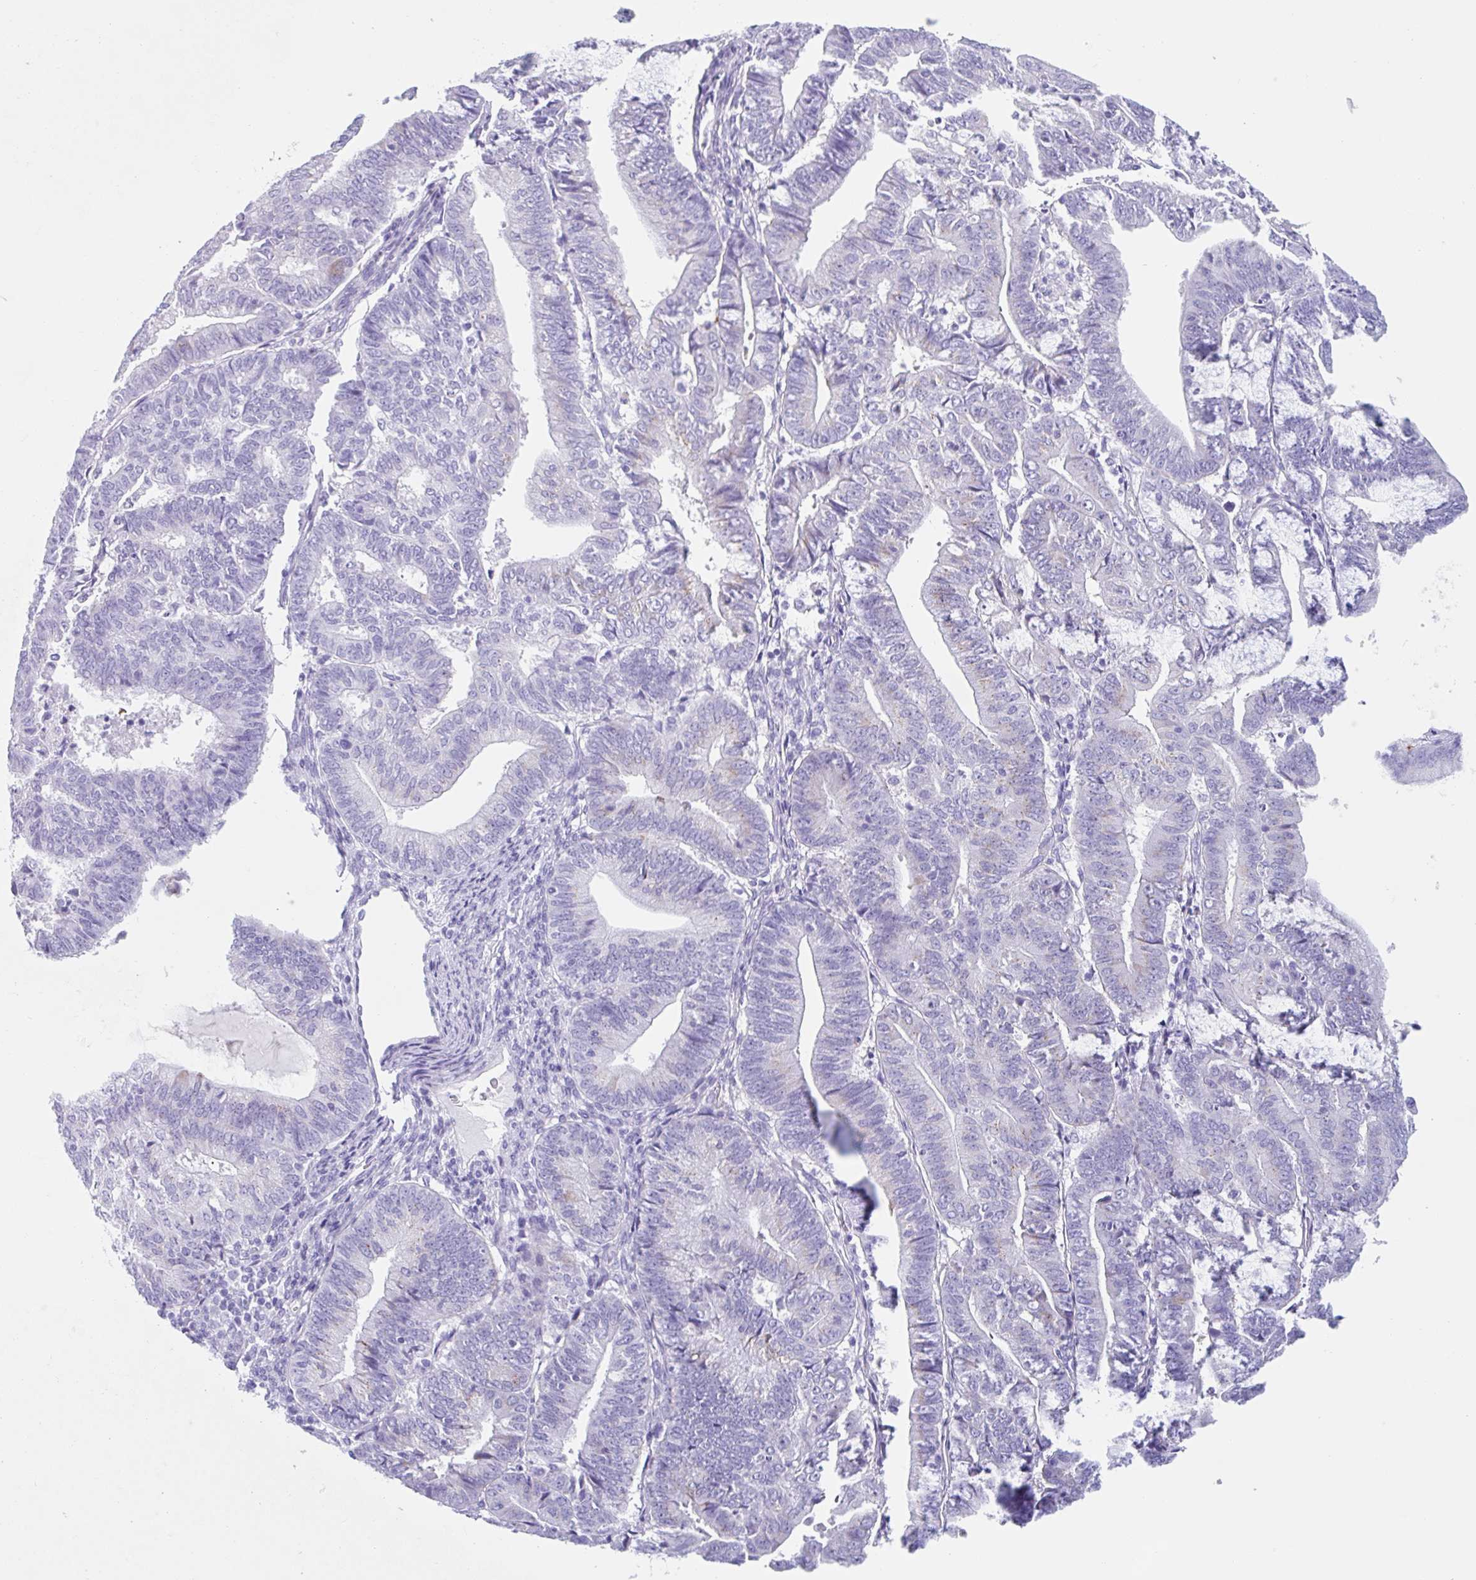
{"staining": {"intensity": "negative", "quantity": "none", "location": "none"}, "tissue": "endometrial cancer", "cell_type": "Tumor cells", "image_type": "cancer", "snomed": [{"axis": "morphology", "description": "Adenocarcinoma, NOS"}, {"axis": "topography", "description": "Endometrium"}], "caption": "IHC of human endometrial cancer demonstrates no expression in tumor cells.", "gene": "CPTP", "patient": {"sex": "female", "age": 70}}